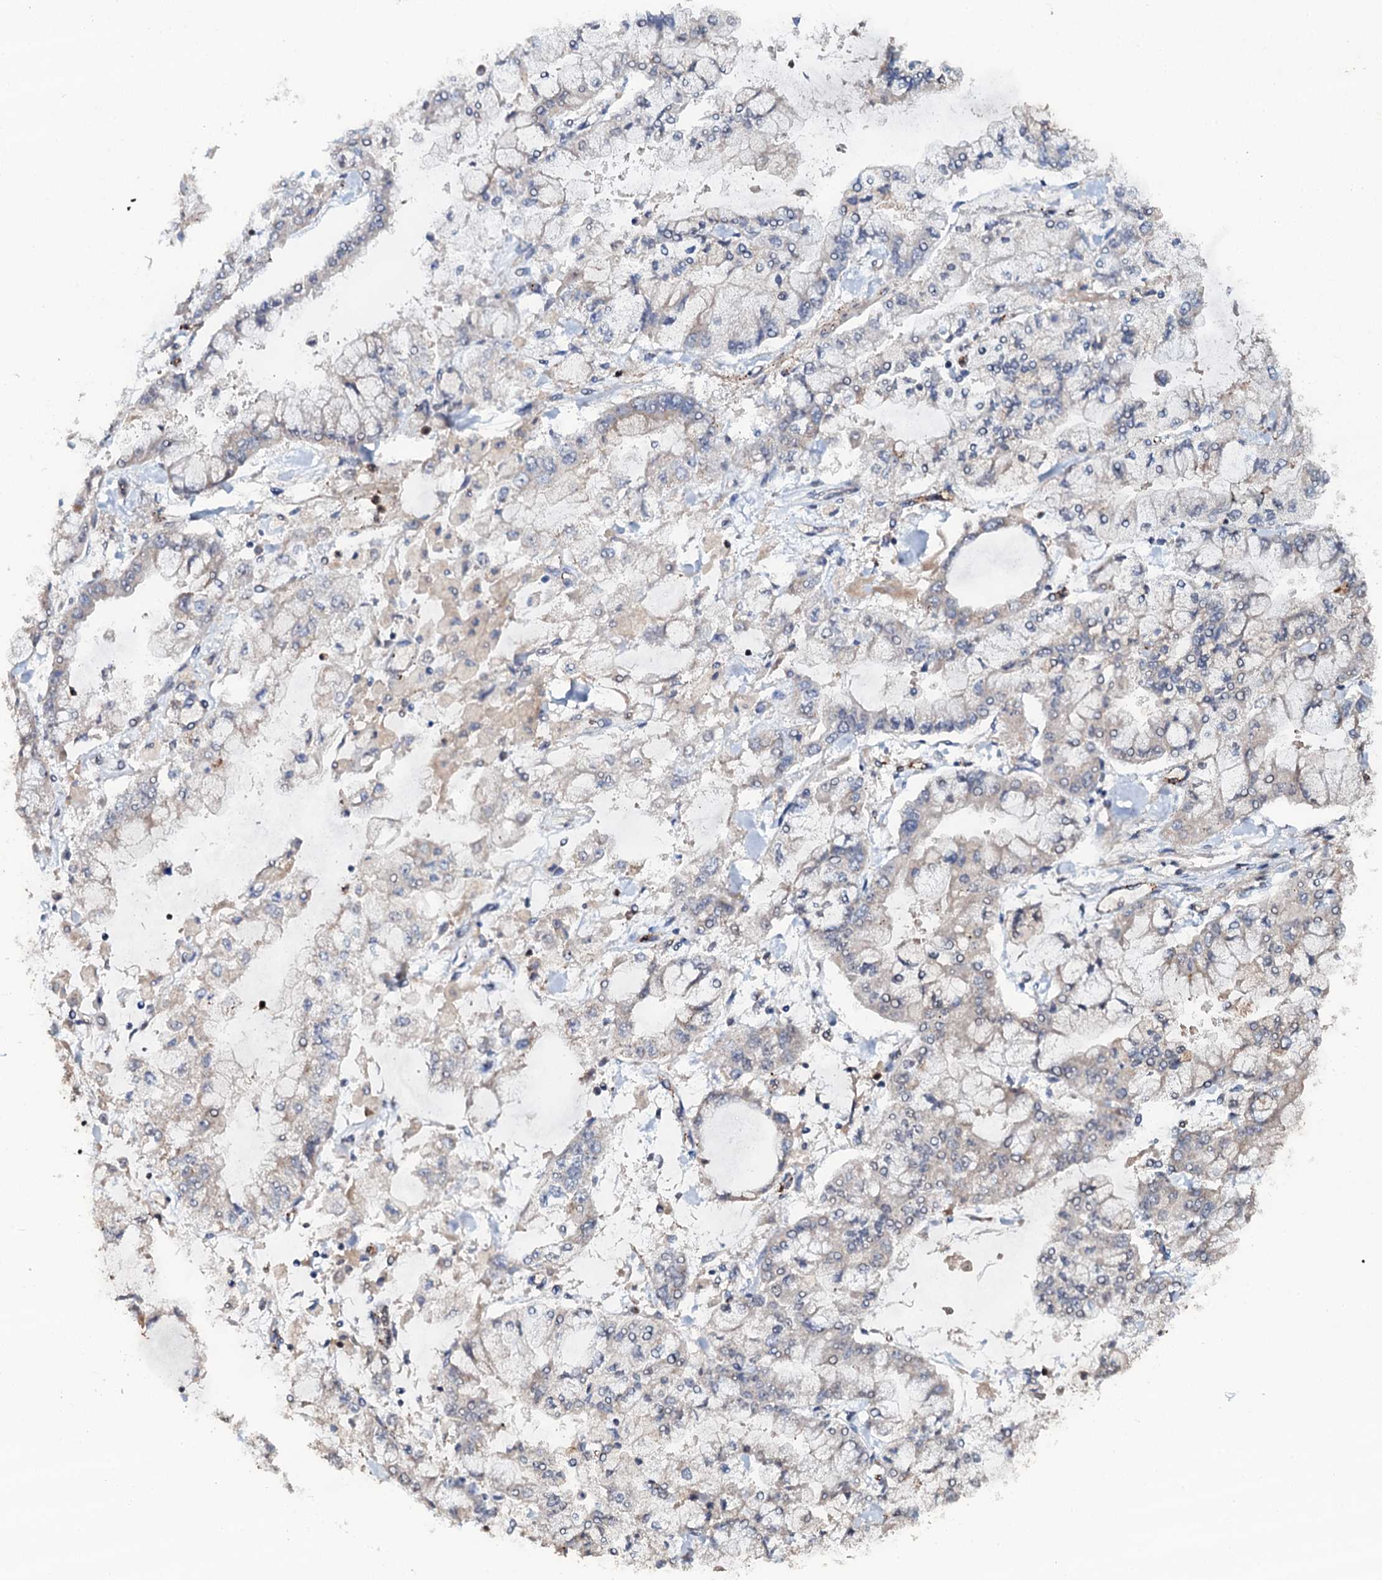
{"staining": {"intensity": "weak", "quantity": "<25%", "location": "cytoplasmic/membranous"}, "tissue": "stomach cancer", "cell_type": "Tumor cells", "image_type": "cancer", "snomed": [{"axis": "morphology", "description": "Normal tissue, NOS"}, {"axis": "morphology", "description": "Adenocarcinoma, NOS"}, {"axis": "topography", "description": "Stomach, upper"}, {"axis": "topography", "description": "Stomach"}], "caption": "This is an immunohistochemistry photomicrograph of human adenocarcinoma (stomach). There is no positivity in tumor cells.", "gene": "GRK2", "patient": {"sex": "male", "age": 76}}